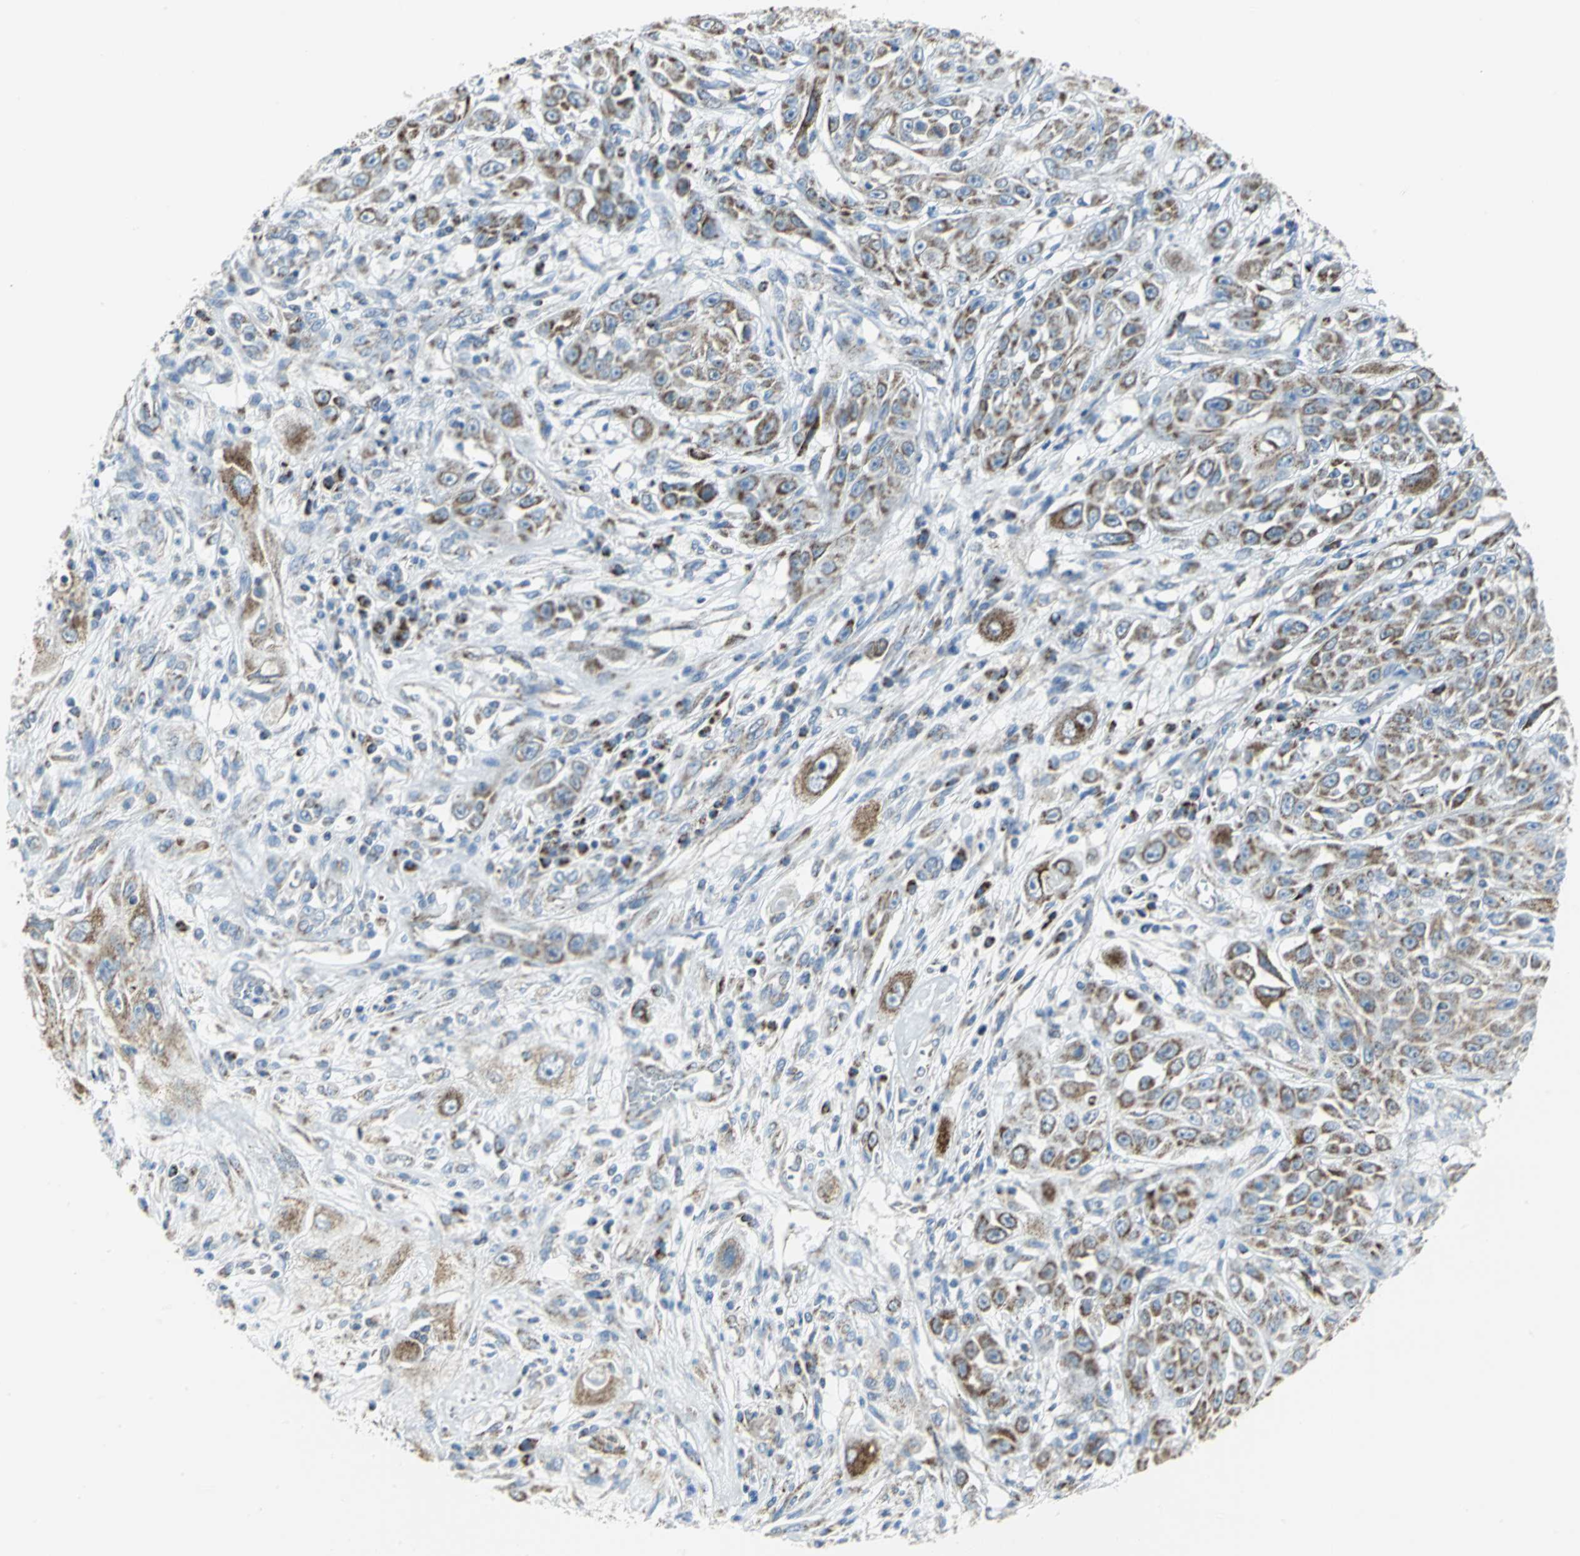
{"staining": {"intensity": "moderate", "quantity": "25%-75%", "location": "cytoplasmic/membranous"}, "tissue": "skin cancer", "cell_type": "Tumor cells", "image_type": "cancer", "snomed": [{"axis": "morphology", "description": "Squamous cell carcinoma, NOS"}, {"axis": "topography", "description": "Skin"}], "caption": "This micrograph shows skin cancer (squamous cell carcinoma) stained with immunohistochemistry (IHC) to label a protein in brown. The cytoplasmic/membranous of tumor cells show moderate positivity for the protein. Nuclei are counter-stained blue.", "gene": "NTRK1", "patient": {"sex": "male", "age": 75}}